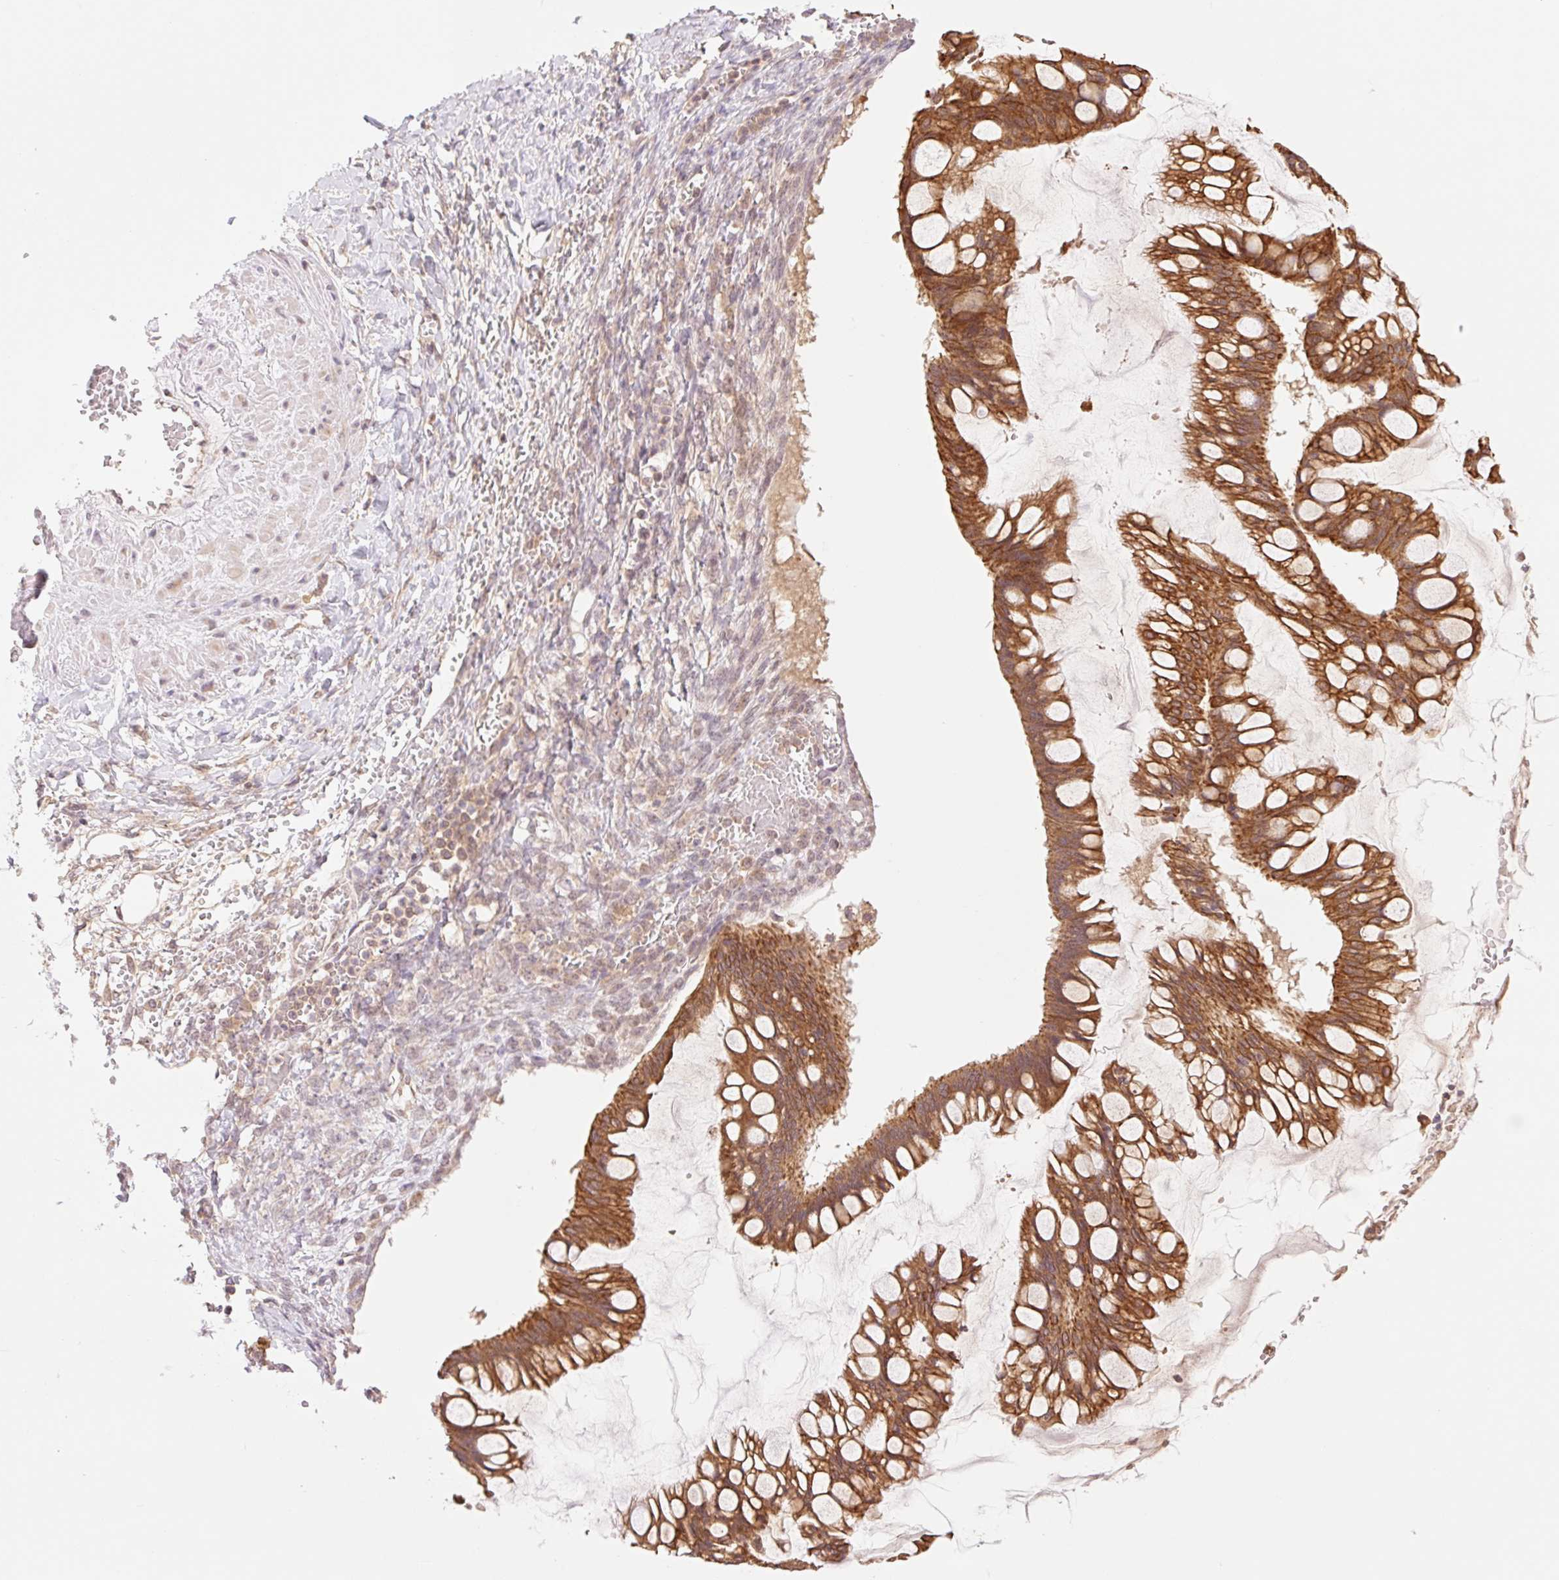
{"staining": {"intensity": "strong", "quantity": ">75%", "location": "cytoplasmic/membranous"}, "tissue": "ovarian cancer", "cell_type": "Tumor cells", "image_type": "cancer", "snomed": [{"axis": "morphology", "description": "Cystadenocarcinoma, mucinous, NOS"}, {"axis": "topography", "description": "Ovary"}], "caption": "Tumor cells show high levels of strong cytoplasmic/membranous staining in approximately >75% of cells in ovarian mucinous cystadenocarcinoma. Immunohistochemistry stains the protein of interest in brown and the nuclei are stained blue.", "gene": "YJU2B", "patient": {"sex": "female", "age": 73}}